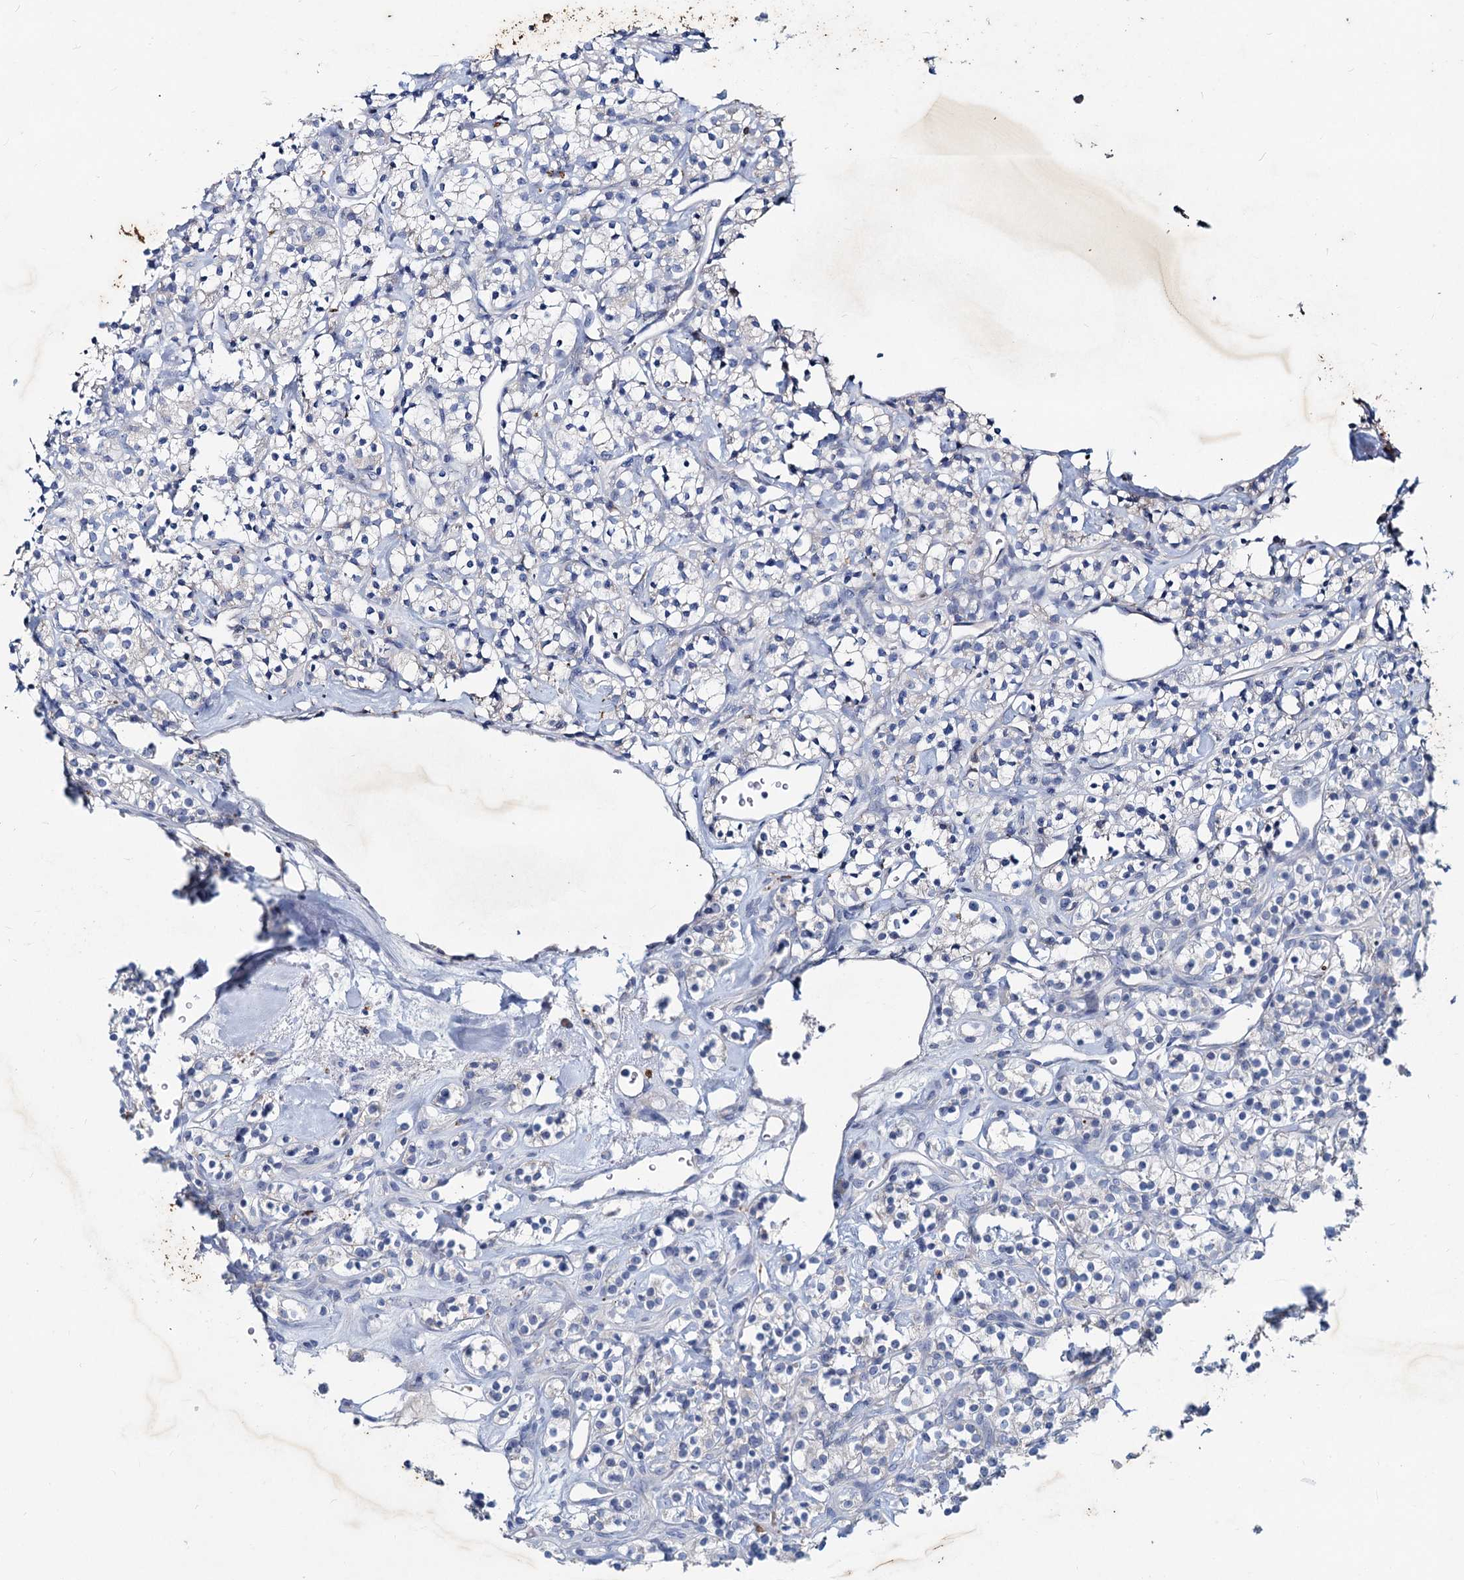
{"staining": {"intensity": "negative", "quantity": "none", "location": "none"}, "tissue": "renal cancer", "cell_type": "Tumor cells", "image_type": "cancer", "snomed": [{"axis": "morphology", "description": "Adenocarcinoma, NOS"}, {"axis": "topography", "description": "Kidney"}], "caption": "A micrograph of renal cancer stained for a protein reveals no brown staining in tumor cells.", "gene": "TMX2", "patient": {"sex": "male", "age": 77}}